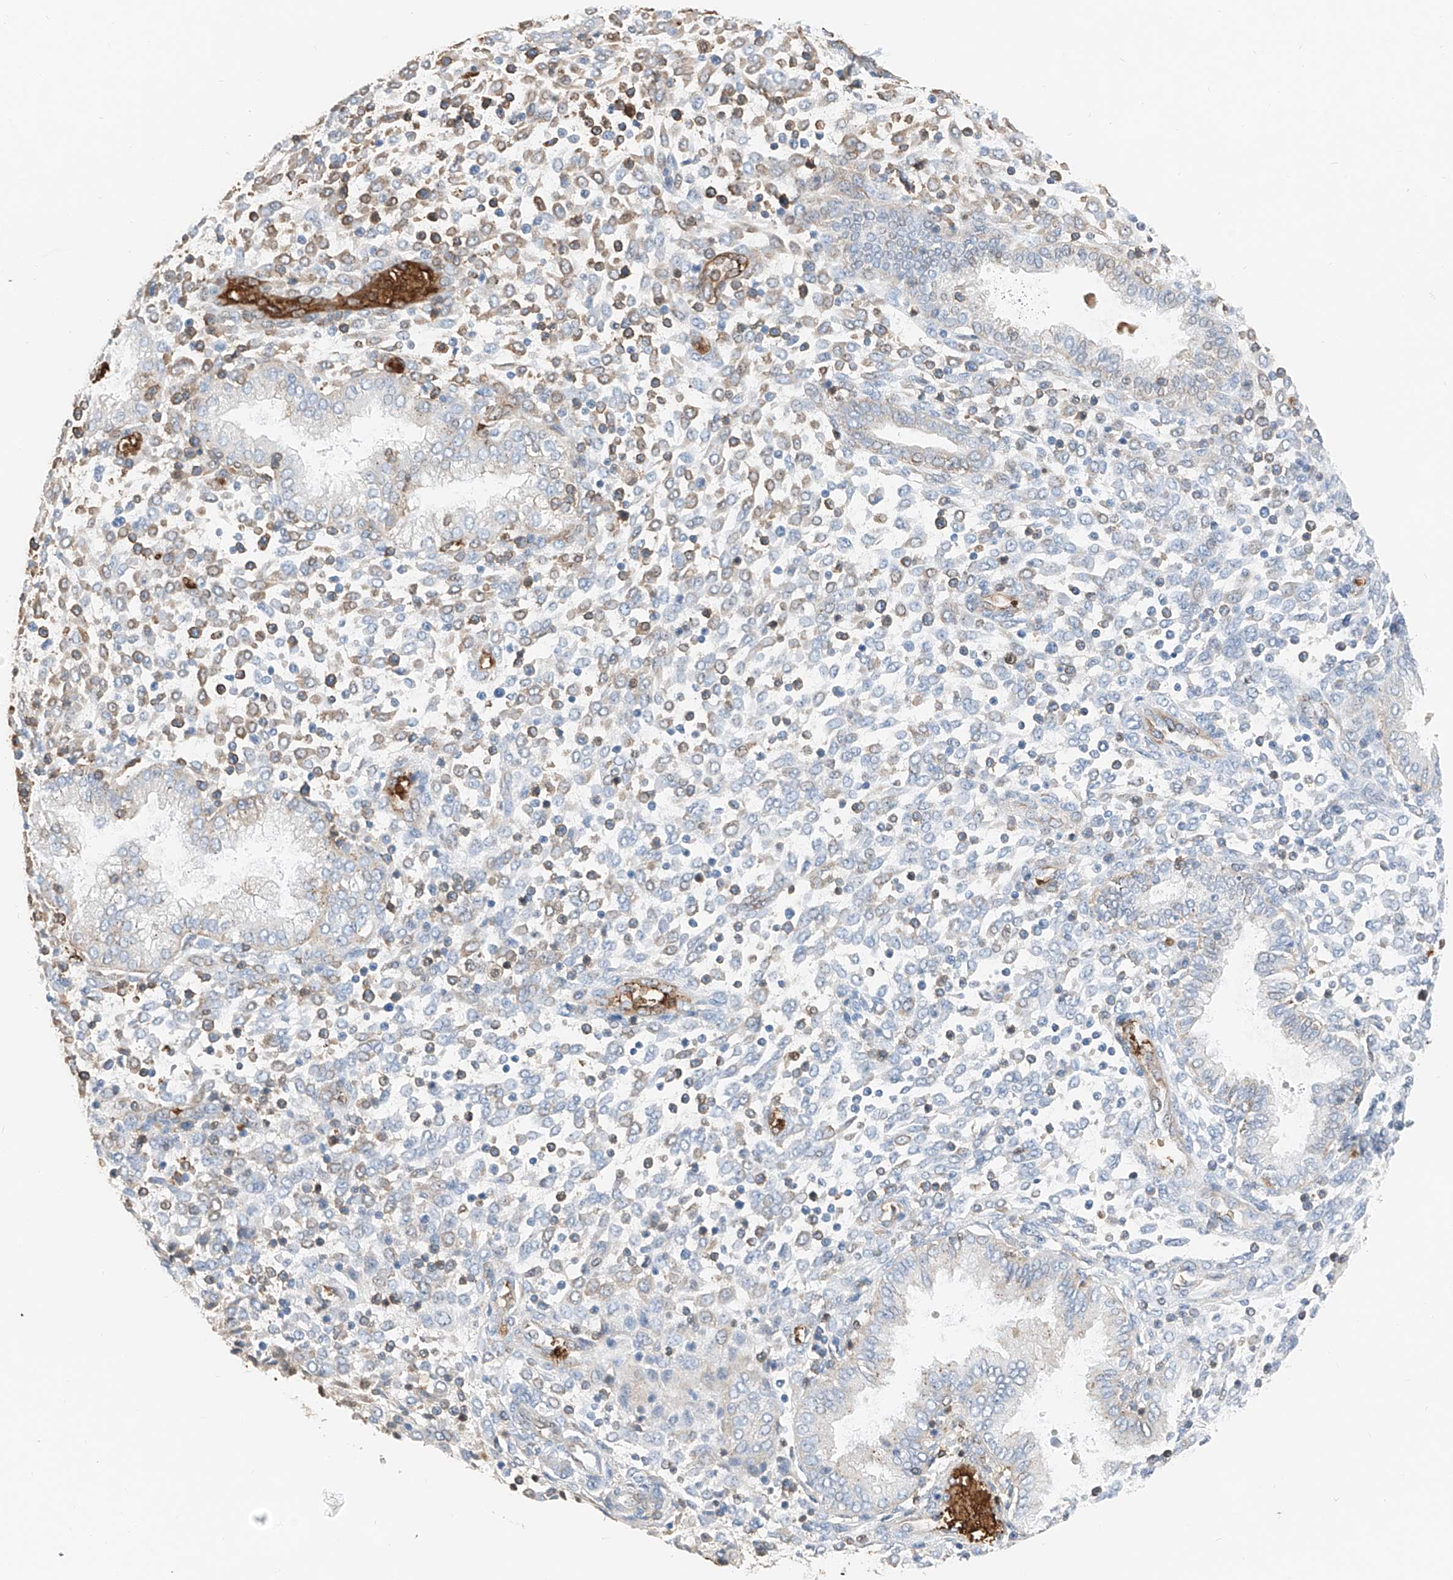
{"staining": {"intensity": "weak", "quantity": "<25%", "location": "cytoplasmic/membranous"}, "tissue": "endometrium", "cell_type": "Cells in endometrial stroma", "image_type": "normal", "snomed": [{"axis": "morphology", "description": "Normal tissue, NOS"}, {"axis": "topography", "description": "Endometrium"}], "caption": "The immunohistochemistry photomicrograph has no significant positivity in cells in endometrial stroma of endometrium.", "gene": "PRSS23", "patient": {"sex": "female", "age": 53}}